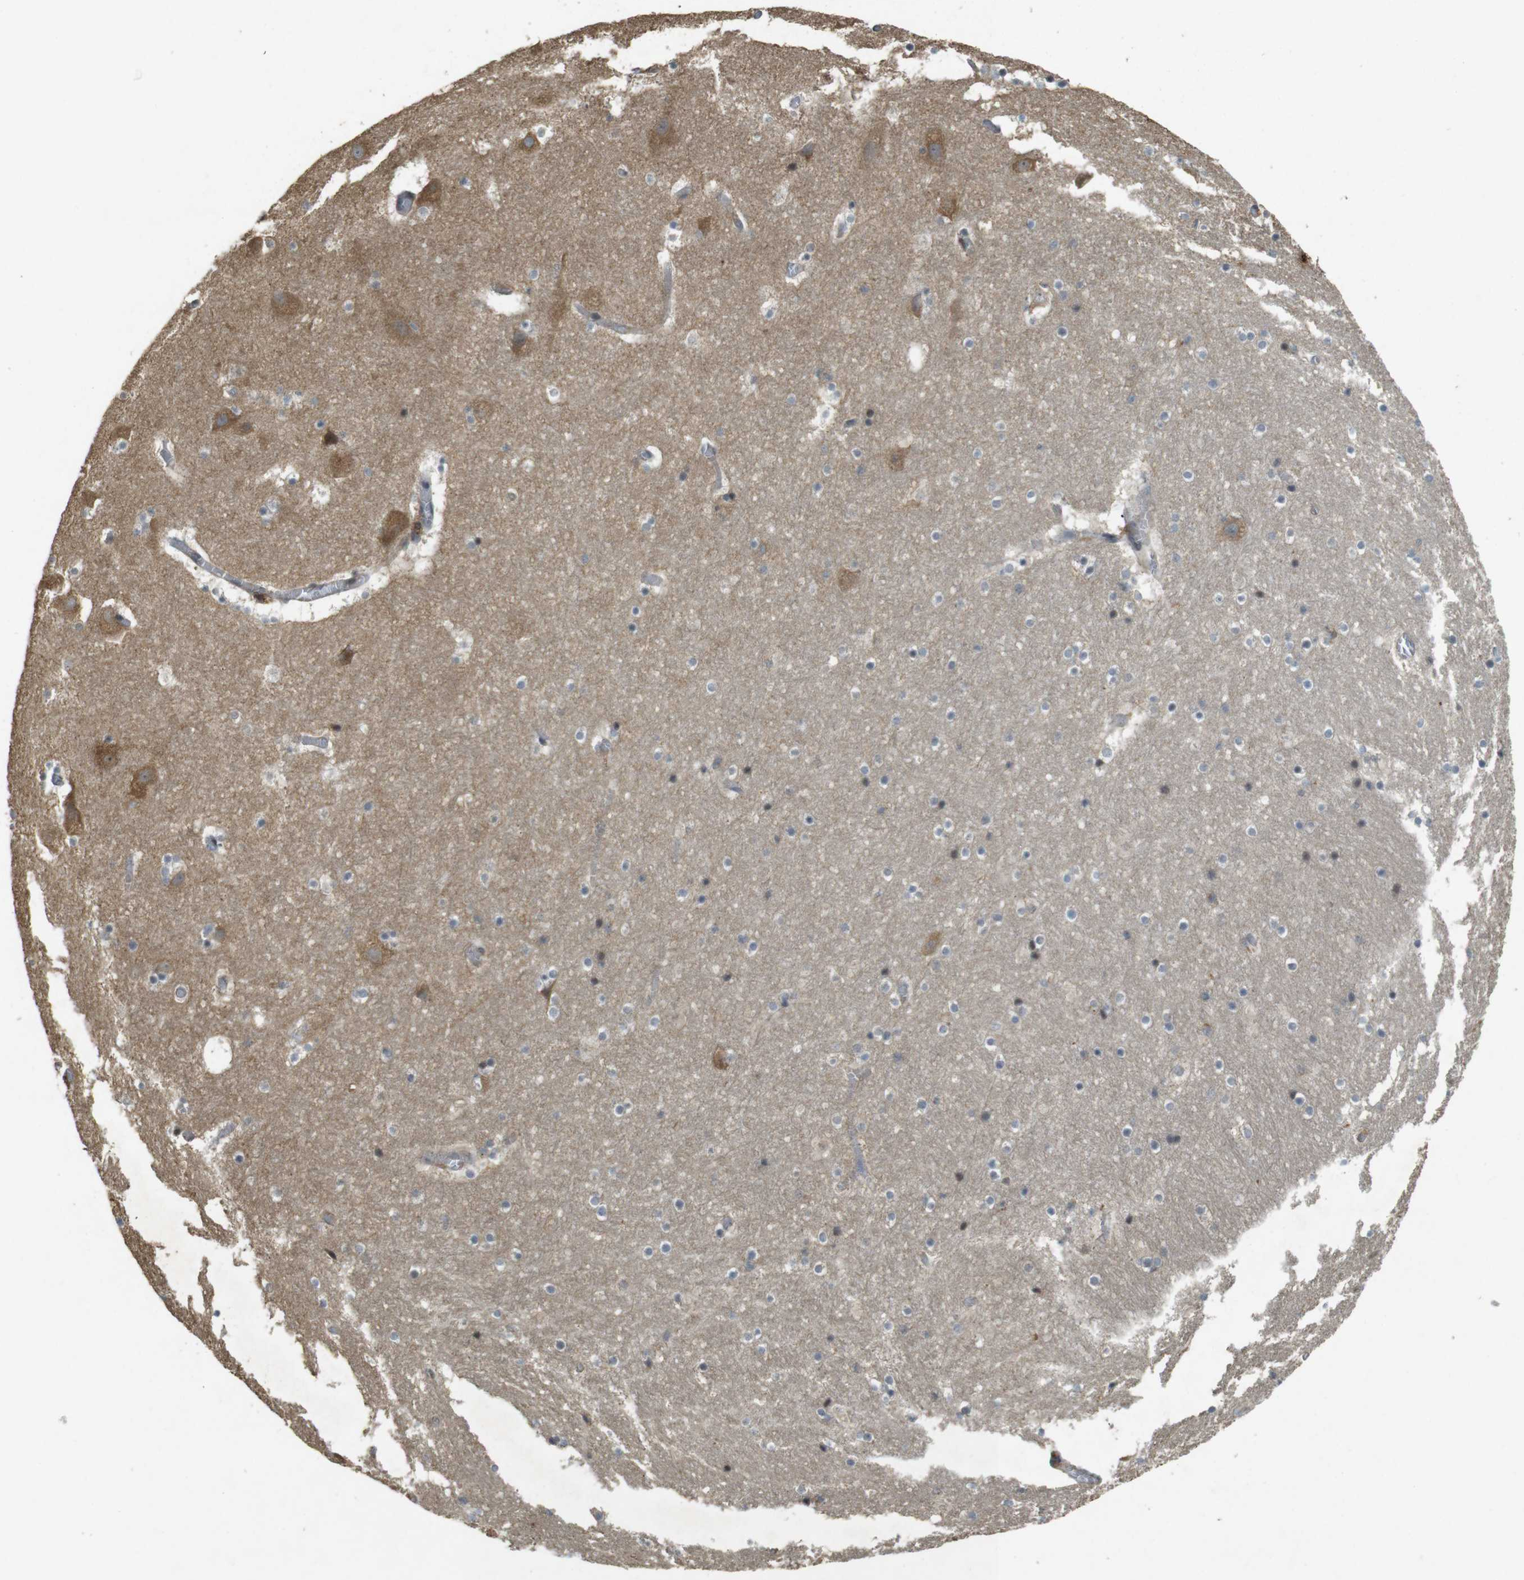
{"staining": {"intensity": "moderate", "quantity": "<25%", "location": "cytoplasmic/membranous"}, "tissue": "hippocampus", "cell_type": "Glial cells", "image_type": "normal", "snomed": [{"axis": "morphology", "description": "Normal tissue, NOS"}, {"axis": "topography", "description": "Hippocampus"}], "caption": "A micrograph of human hippocampus stained for a protein shows moderate cytoplasmic/membranous brown staining in glial cells. The staining was performed using DAB to visualize the protein expression in brown, while the nuclei were stained in blue with hematoxylin (Magnification: 20x).", "gene": "CLTC", "patient": {"sex": "male", "age": 45}}